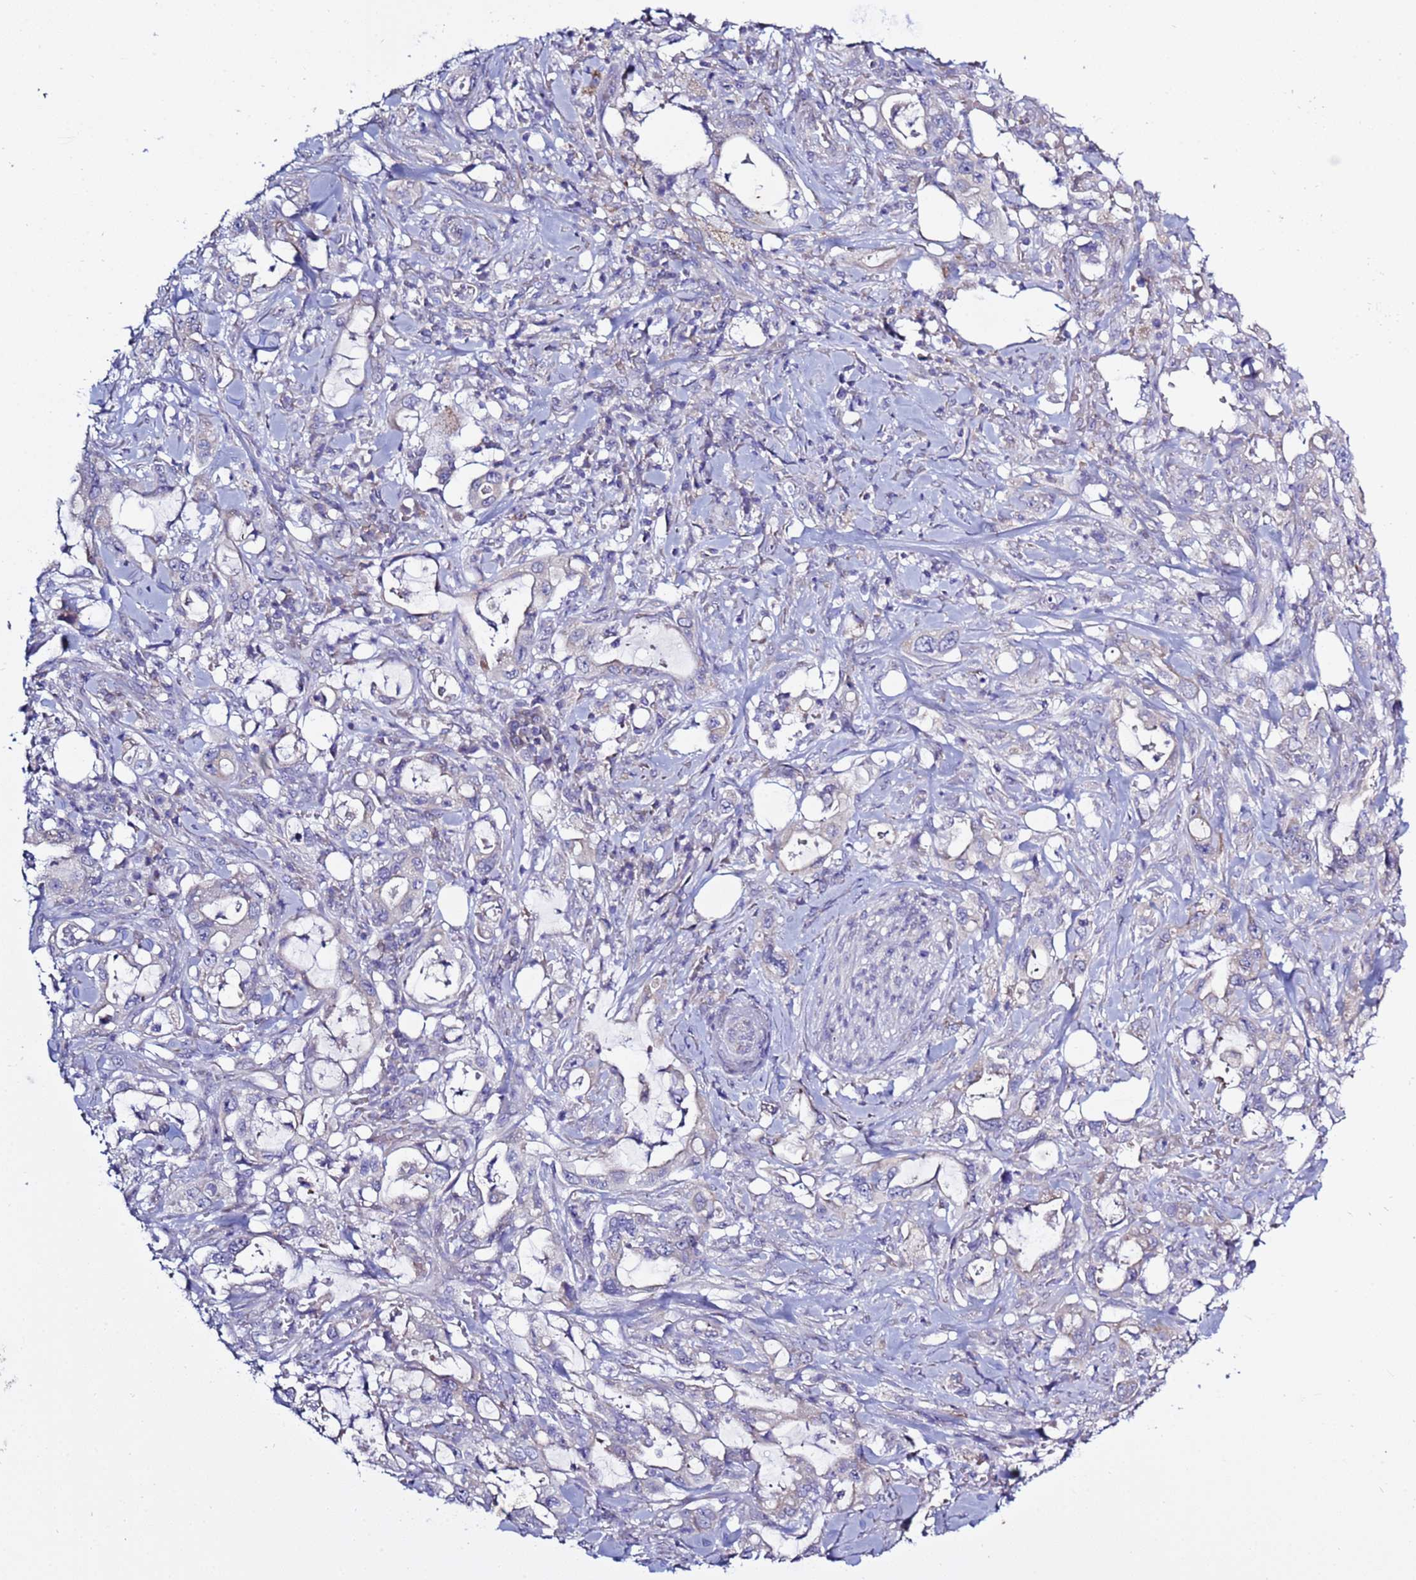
{"staining": {"intensity": "negative", "quantity": "none", "location": "none"}, "tissue": "pancreatic cancer", "cell_type": "Tumor cells", "image_type": "cancer", "snomed": [{"axis": "morphology", "description": "Adenocarcinoma, NOS"}, {"axis": "topography", "description": "Pancreas"}], "caption": "There is no significant positivity in tumor cells of pancreatic adenocarcinoma.", "gene": "ABHD17B", "patient": {"sex": "female", "age": 61}}